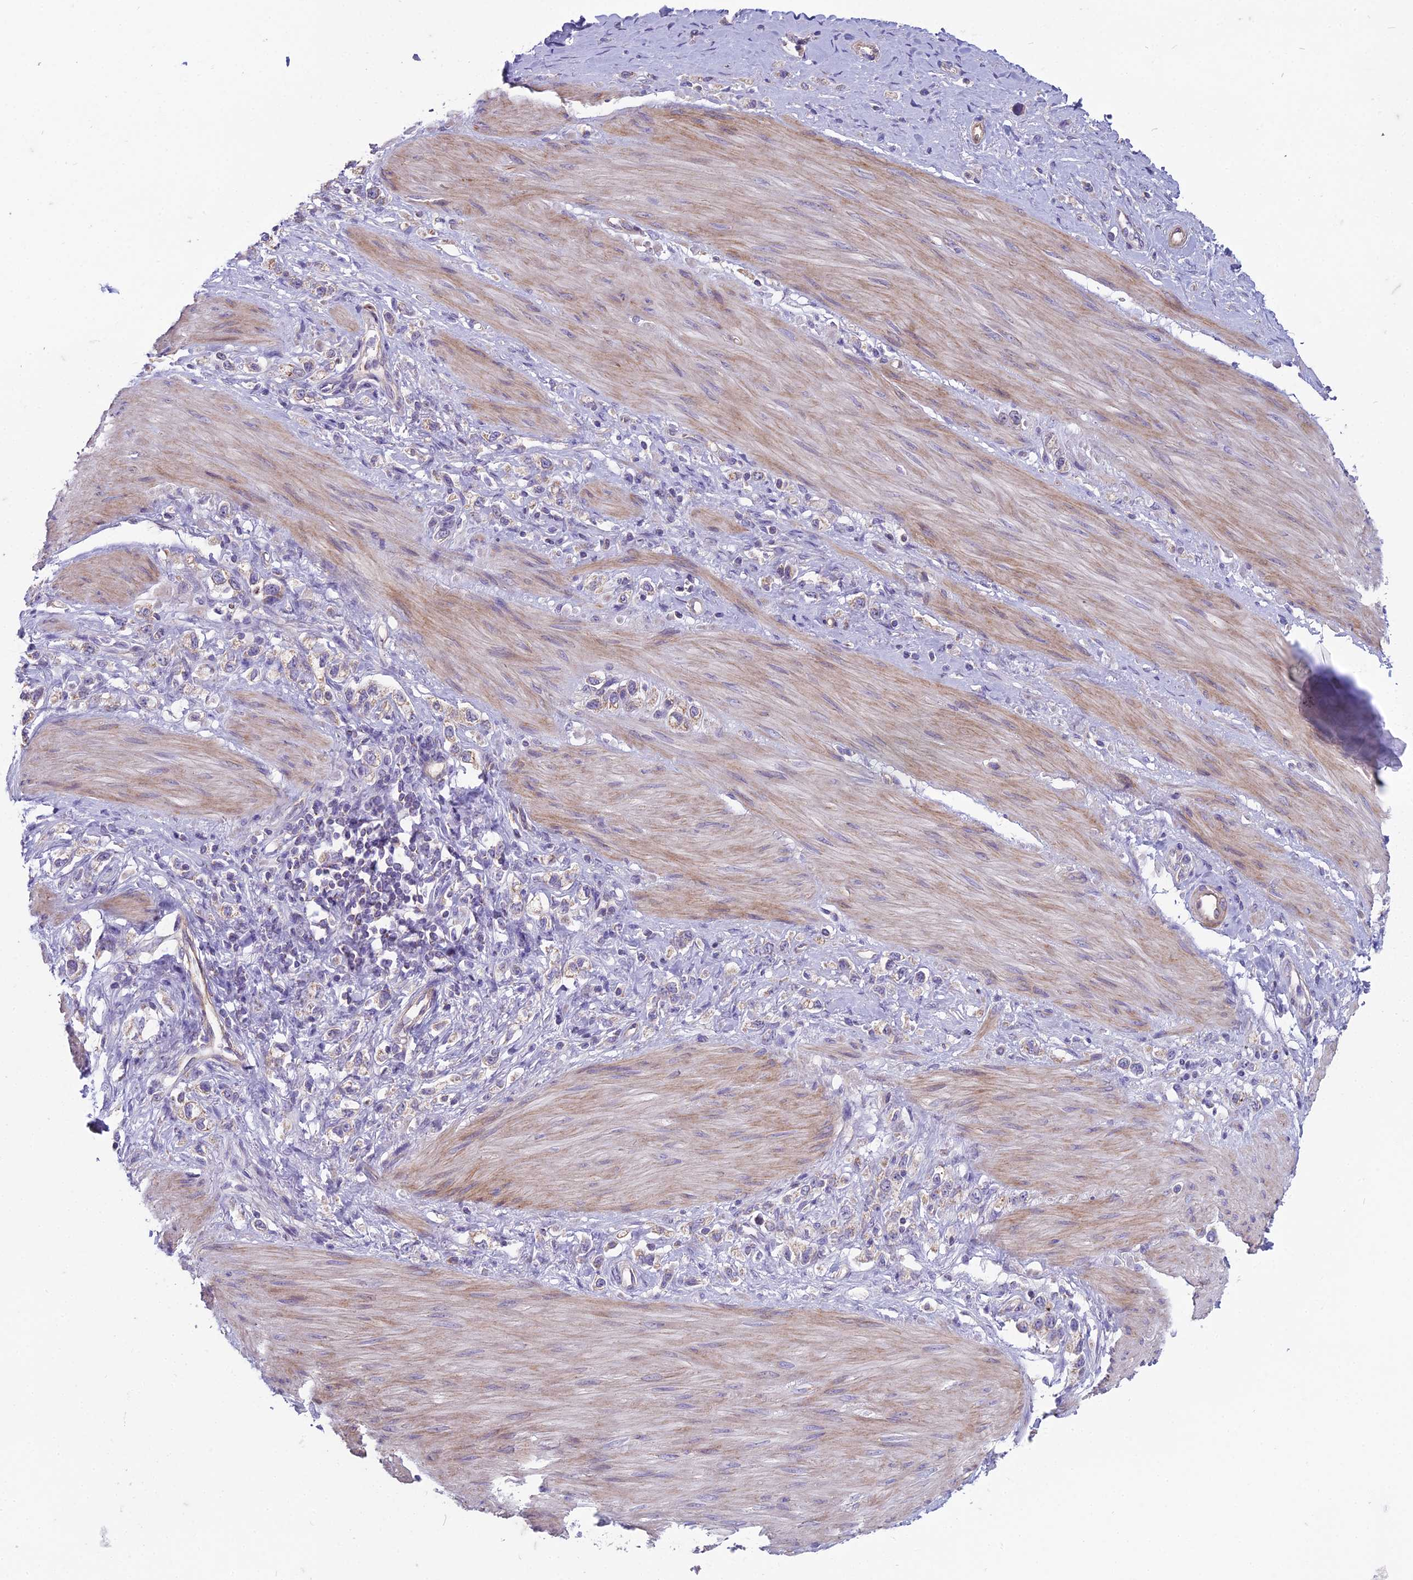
{"staining": {"intensity": "weak", "quantity": "<25%", "location": "cytoplasmic/membranous"}, "tissue": "stomach cancer", "cell_type": "Tumor cells", "image_type": "cancer", "snomed": [{"axis": "morphology", "description": "Adenocarcinoma, NOS"}, {"axis": "topography", "description": "Stomach"}], "caption": "This is an IHC photomicrograph of human stomach adenocarcinoma. There is no positivity in tumor cells.", "gene": "DUS2", "patient": {"sex": "female", "age": 65}}